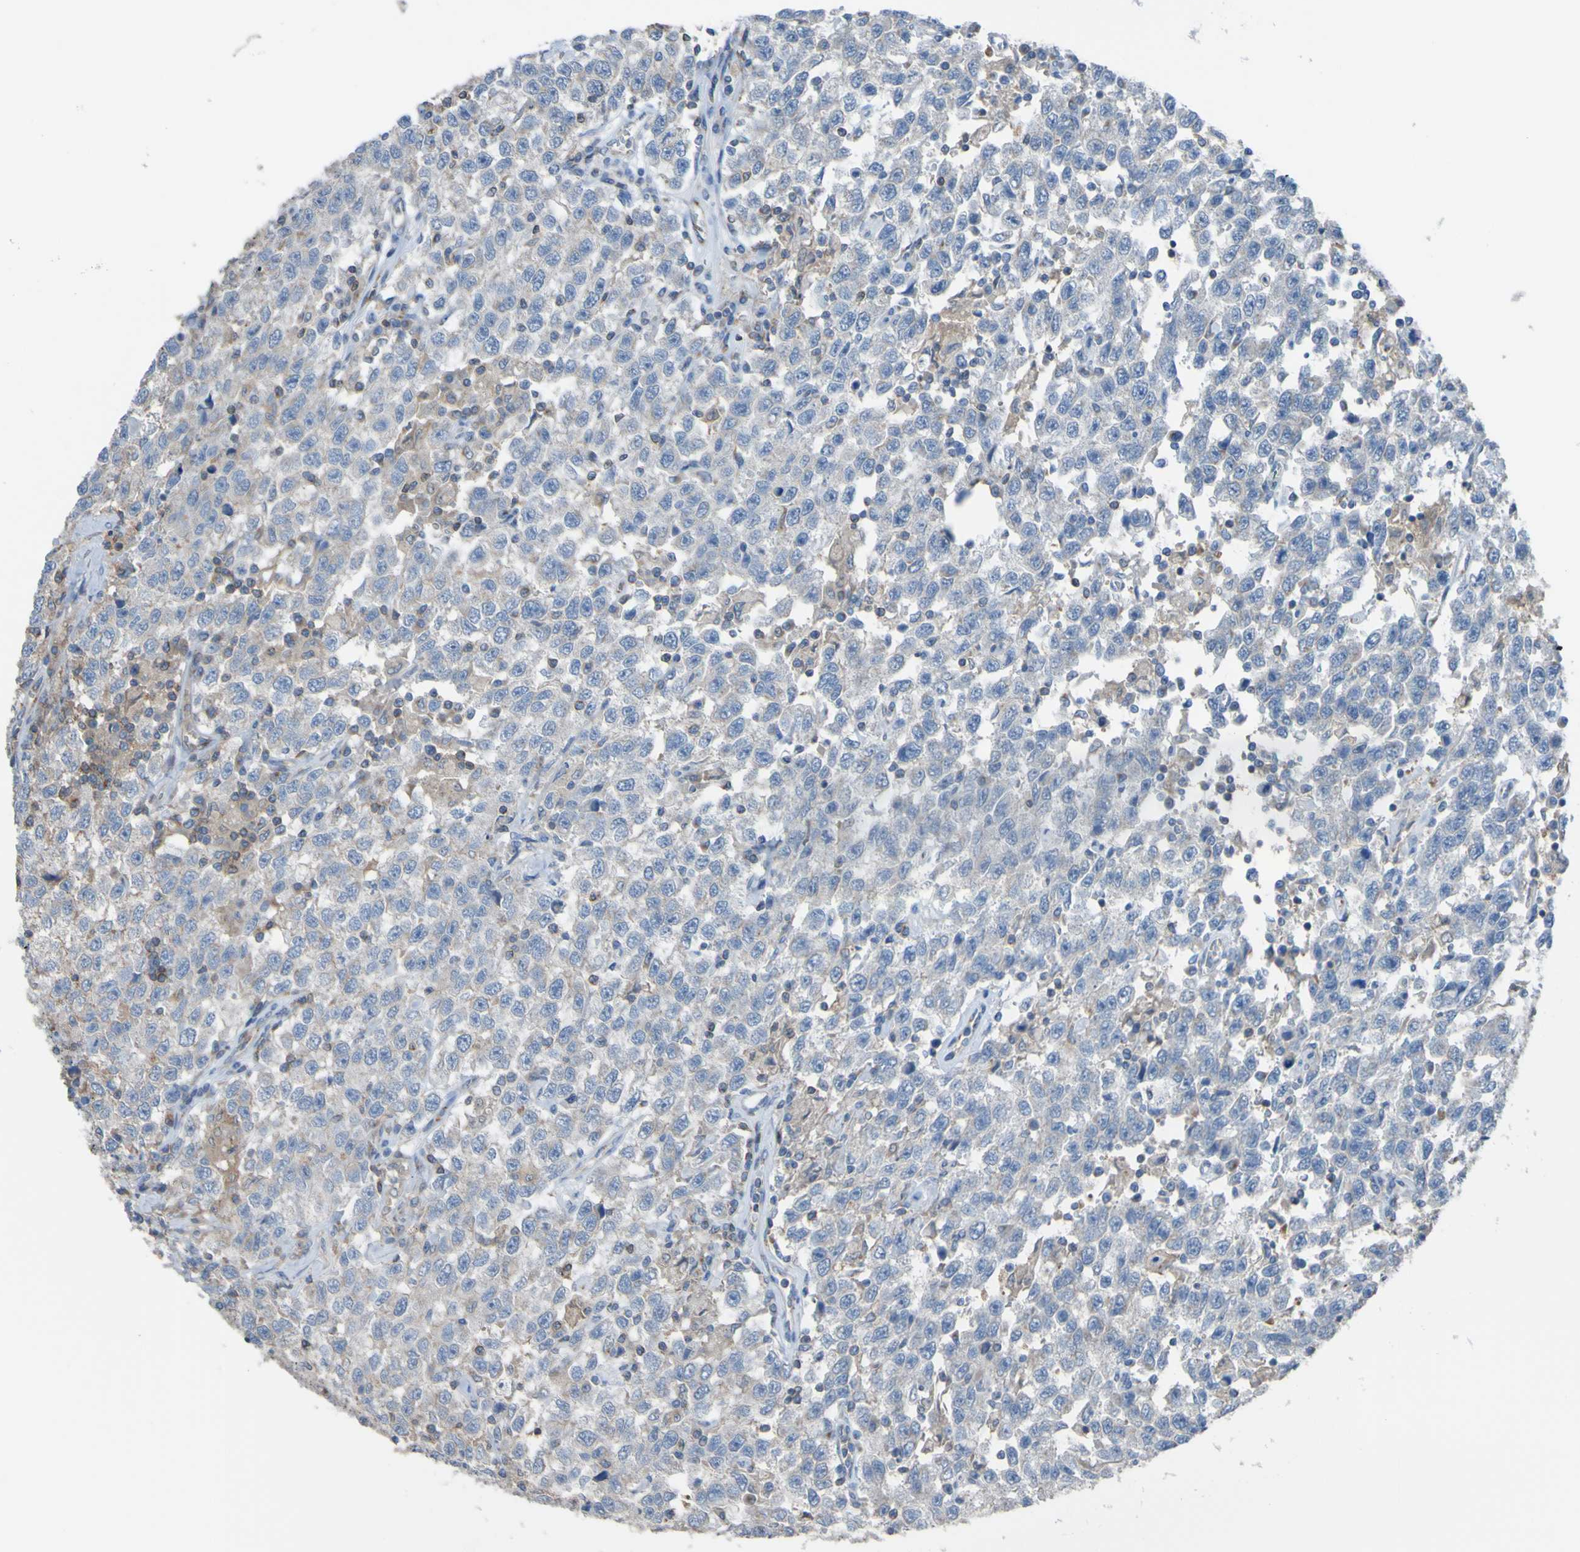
{"staining": {"intensity": "moderate", "quantity": "25%-75%", "location": "cytoplasmic/membranous"}, "tissue": "testis cancer", "cell_type": "Tumor cells", "image_type": "cancer", "snomed": [{"axis": "morphology", "description": "Seminoma, NOS"}, {"axis": "topography", "description": "Testis"}], "caption": "A histopathology image of seminoma (testis) stained for a protein exhibits moderate cytoplasmic/membranous brown staining in tumor cells.", "gene": "MINAR1", "patient": {"sex": "male", "age": 41}}